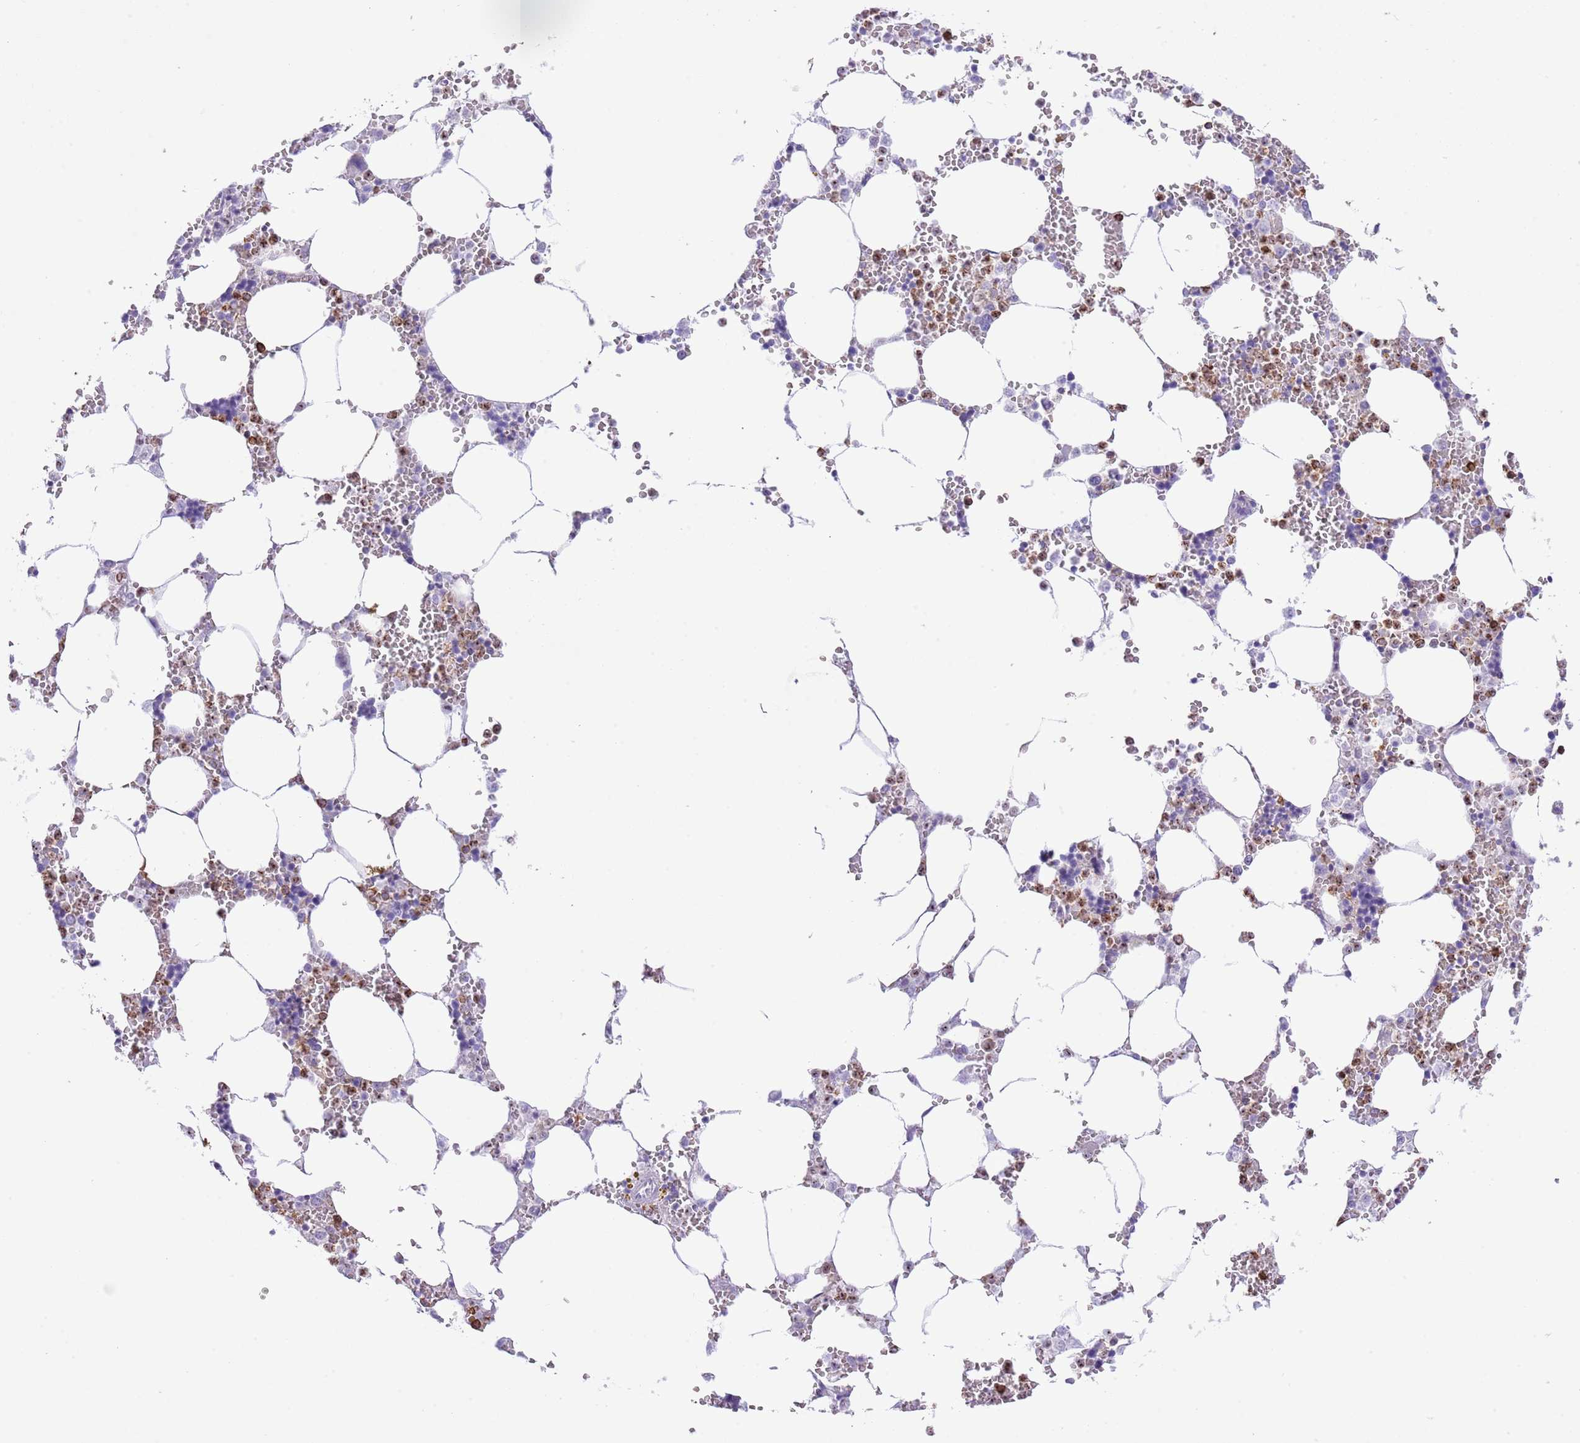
{"staining": {"intensity": "moderate", "quantity": "<25%", "location": "cytoplasmic/membranous,nuclear"}, "tissue": "bone marrow", "cell_type": "Hematopoietic cells", "image_type": "normal", "snomed": [{"axis": "morphology", "description": "Normal tissue, NOS"}, {"axis": "topography", "description": "Bone marrow"}], "caption": "Immunohistochemistry (DAB (3,3'-diaminobenzidine)) staining of normal human bone marrow shows moderate cytoplasmic/membranous,nuclear protein expression in about <25% of hematopoietic cells. (DAB (3,3'-diaminobenzidine) IHC, brown staining for protein, blue staining for nuclei).", "gene": "EFHD2", "patient": {"sex": "male", "age": 64}}